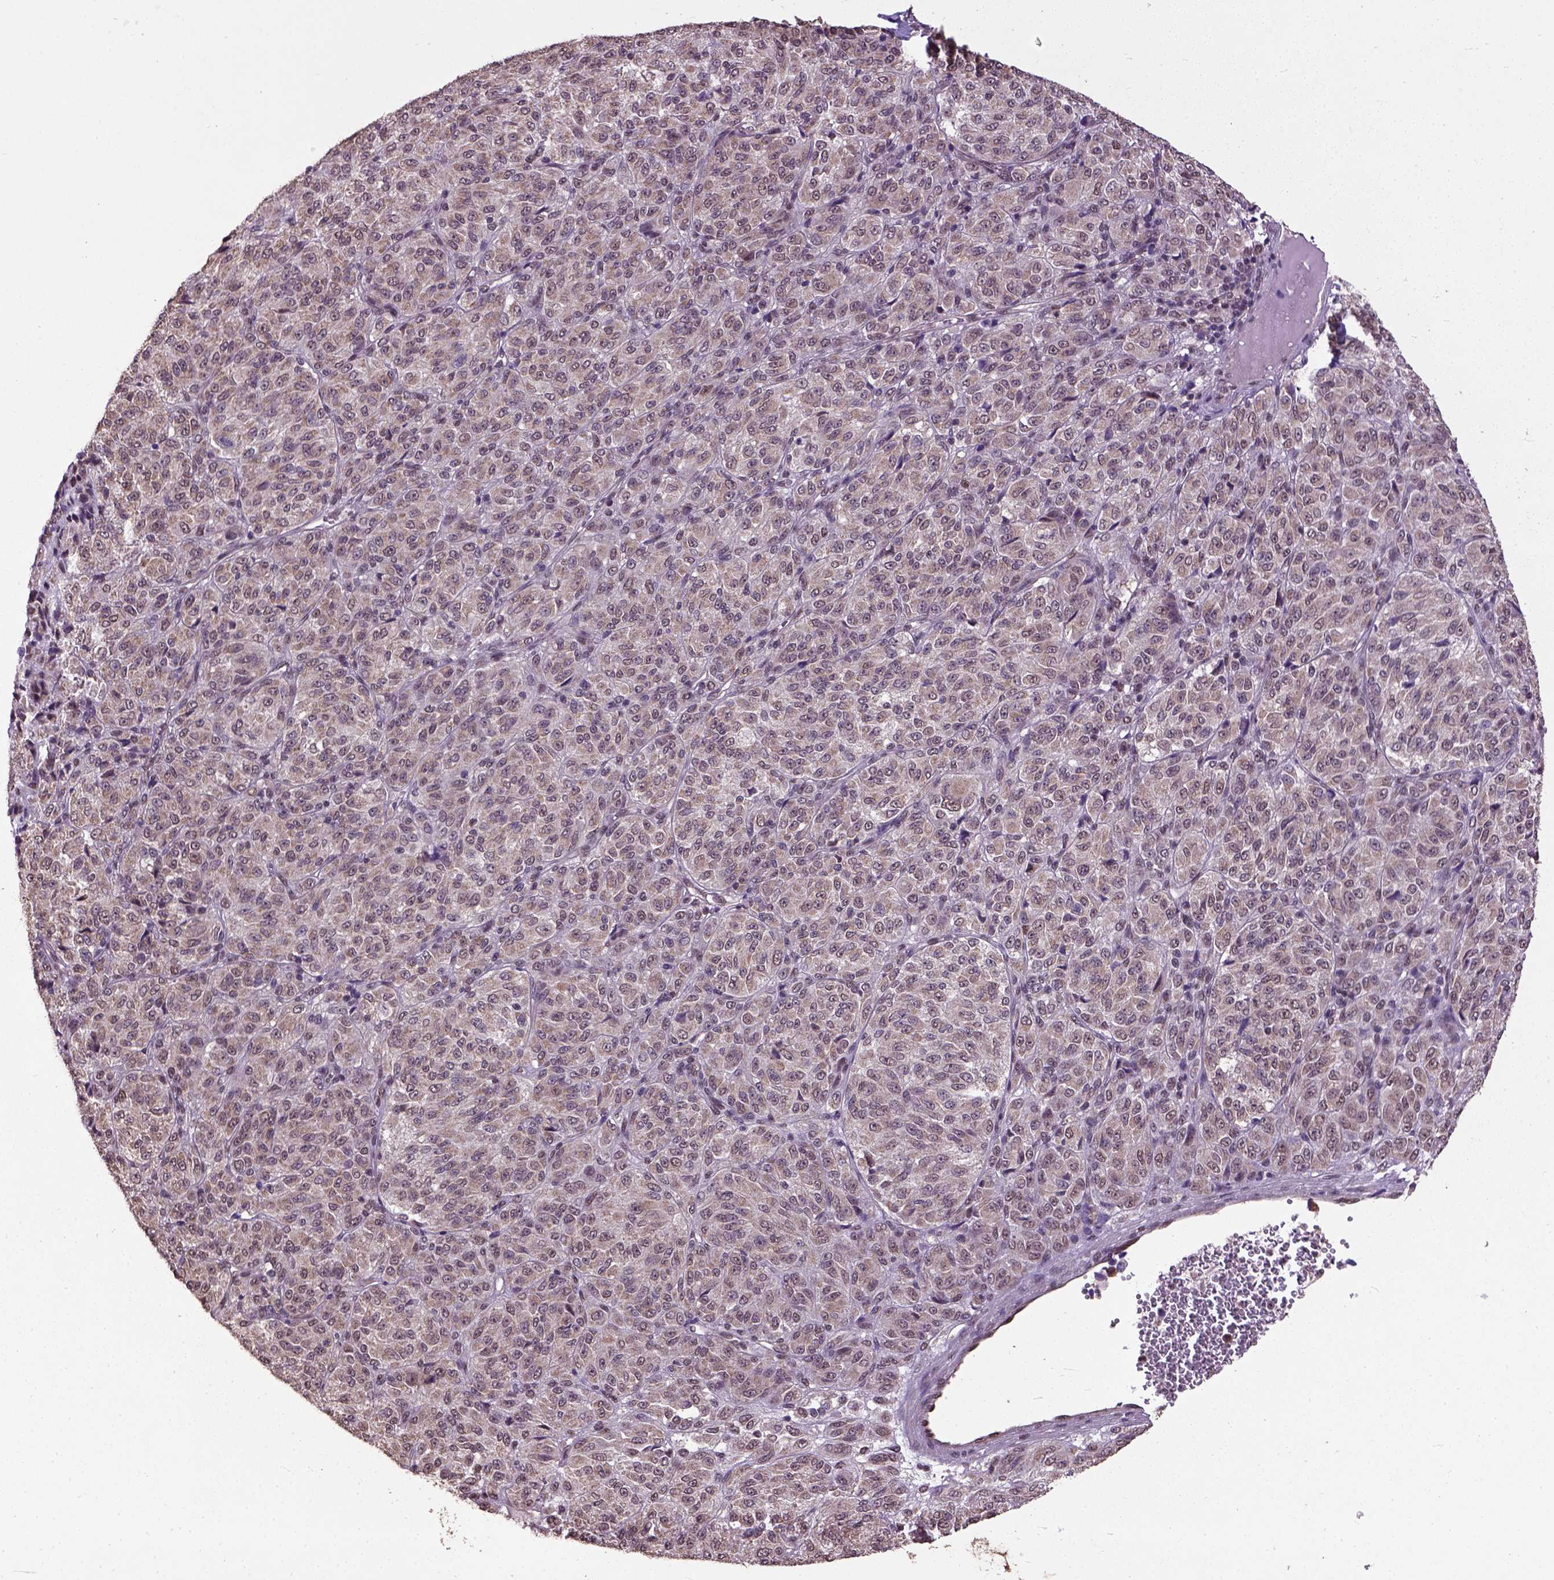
{"staining": {"intensity": "weak", "quantity": ">75%", "location": "cytoplasmic/membranous"}, "tissue": "melanoma", "cell_type": "Tumor cells", "image_type": "cancer", "snomed": [{"axis": "morphology", "description": "Malignant melanoma, Metastatic site"}, {"axis": "topography", "description": "Brain"}], "caption": "Immunohistochemistry (IHC) micrograph of neoplastic tissue: malignant melanoma (metastatic site) stained using immunohistochemistry reveals low levels of weak protein expression localized specifically in the cytoplasmic/membranous of tumor cells, appearing as a cytoplasmic/membranous brown color.", "gene": "UBA3", "patient": {"sex": "female", "age": 56}}